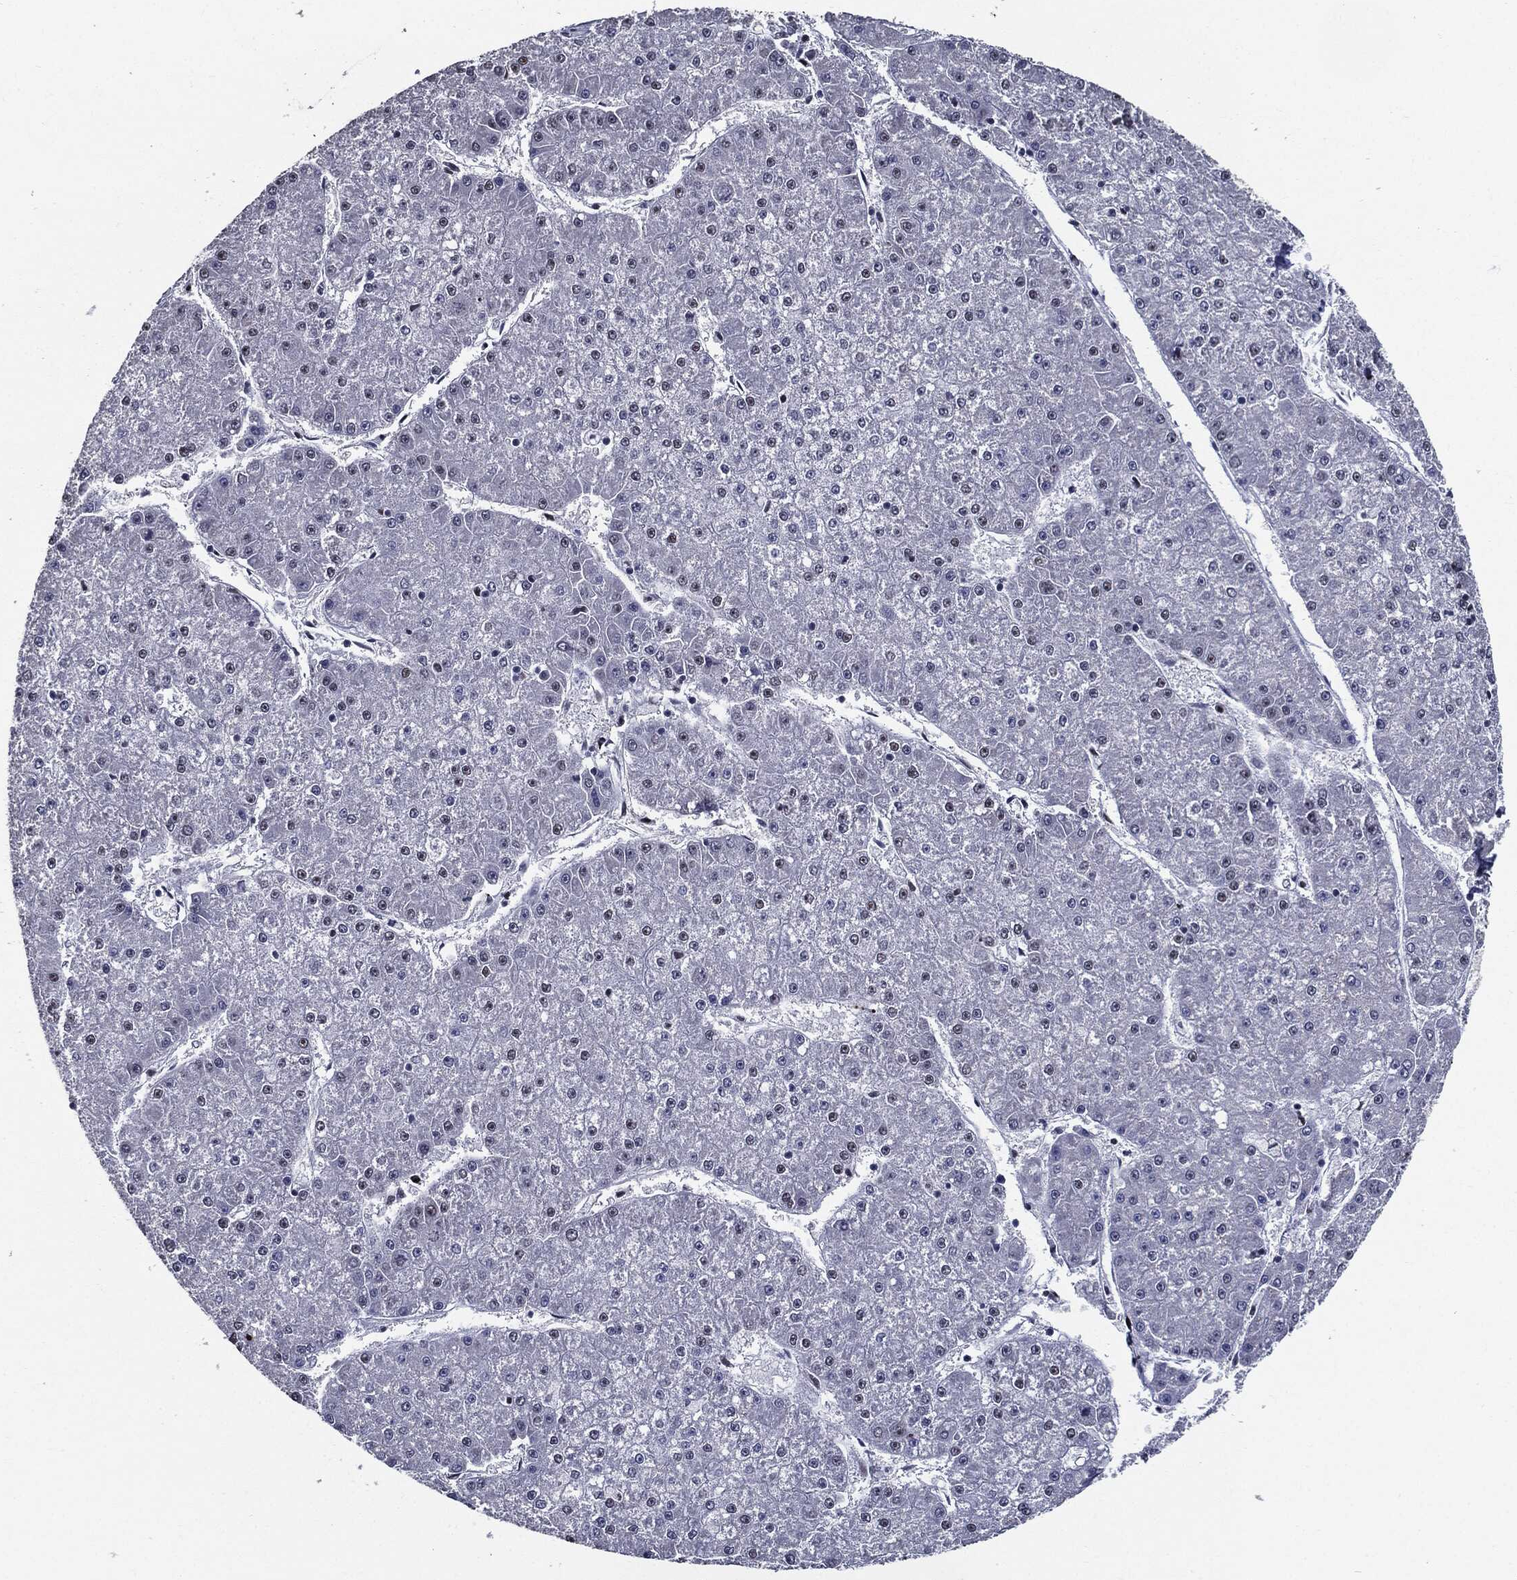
{"staining": {"intensity": "negative", "quantity": "none", "location": "none"}, "tissue": "liver cancer", "cell_type": "Tumor cells", "image_type": "cancer", "snomed": [{"axis": "morphology", "description": "Carcinoma, Hepatocellular, NOS"}, {"axis": "topography", "description": "Liver"}], "caption": "High magnification brightfield microscopy of liver cancer stained with DAB (3,3'-diaminobenzidine) (brown) and counterstained with hematoxylin (blue): tumor cells show no significant positivity.", "gene": "ZFP91", "patient": {"sex": "male", "age": 73}}